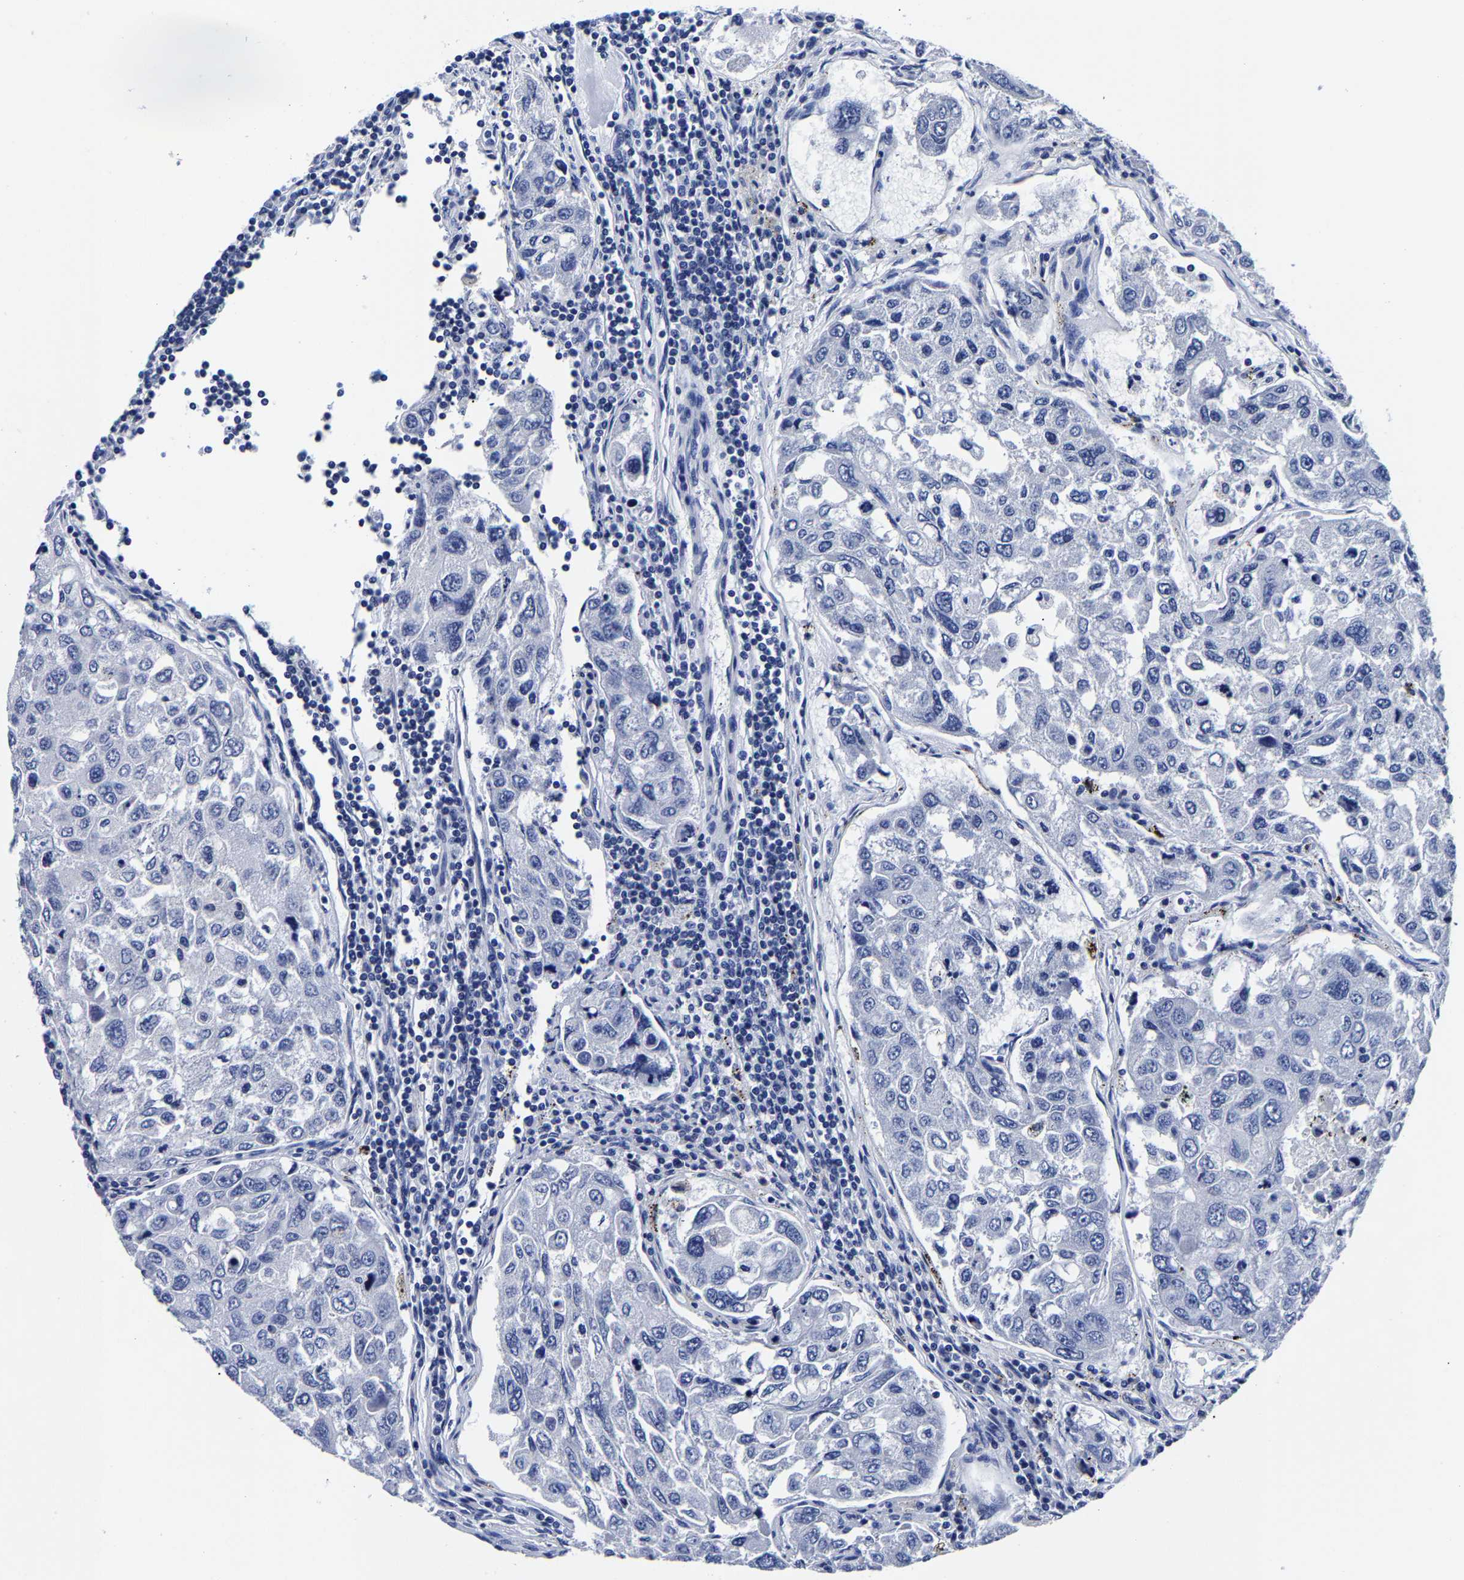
{"staining": {"intensity": "negative", "quantity": "none", "location": "none"}, "tissue": "urothelial cancer", "cell_type": "Tumor cells", "image_type": "cancer", "snomed": [{"axis": "morphology", "description": "Urothelial carcinoma, High grade"}, {"axis": "topography", "description": "Lymph node"}, {"axis": "topography", "description": "Urinary bladder"}], "caption": "An image of human urothelial cancer is negative for staining in tumor cells.", "gene": "CPA2", "patient": {"sex": "male", "age": 51}}